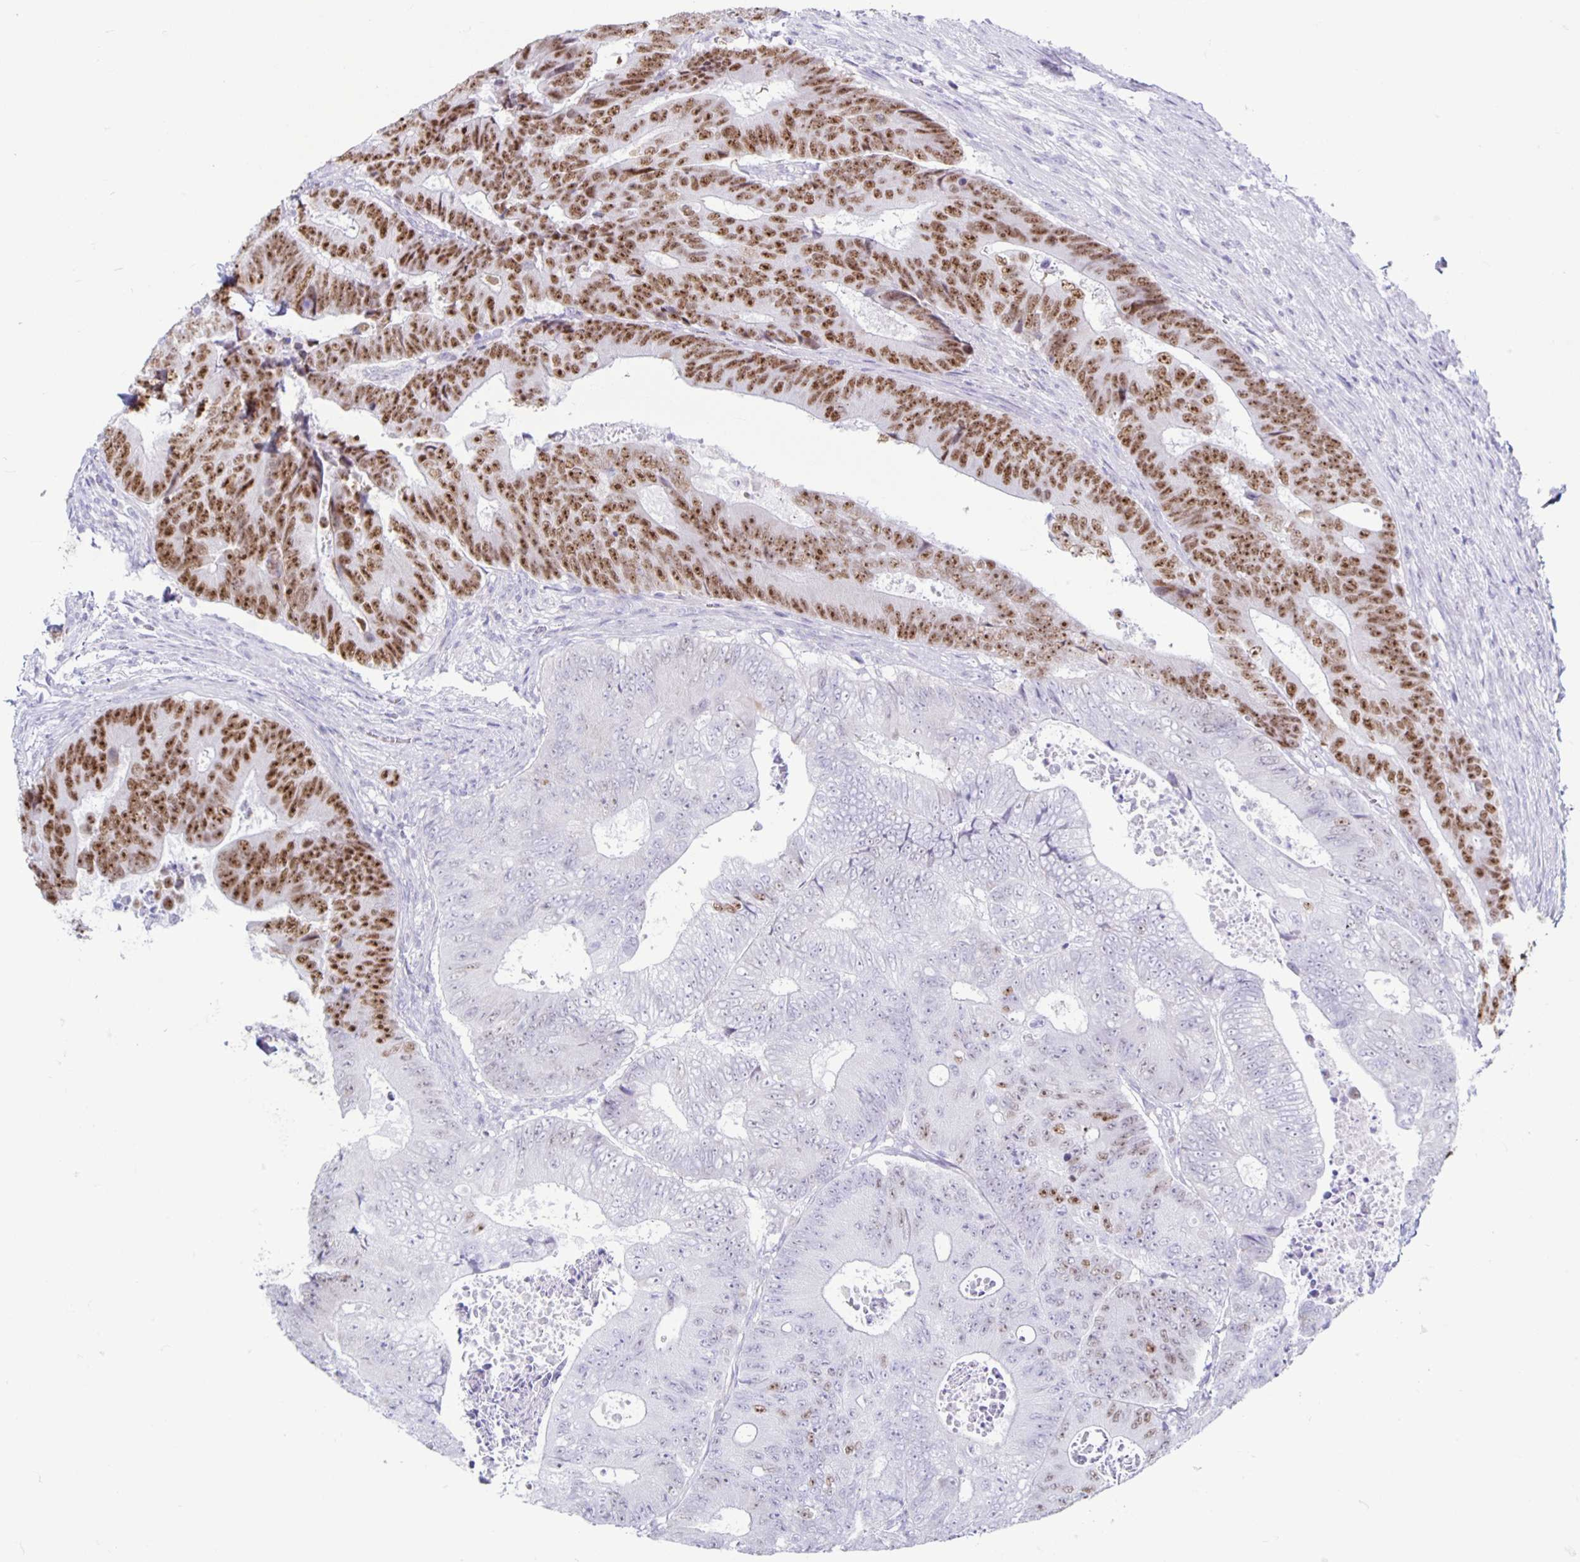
{"staining": {"intensity": "moderate", "quantity": "25%-75%", "location": "nuclear"}, "tissue": "colorectal cancer", "cell_type": "Tumor cells", "image_type": "cancer", "snomed": [{"axis": "morphology", "description": "Adenocarcinoma, NOS"}, {"axis": "topography", "description": "Colon"}], "caption": "This image shows immunohistochemistry (IHC) staining of colorectal adenocarcinoma, with medium moderate nuclear positivity in about 25%-75% of tumor cells.", "gene": "CT45A5", "patient": {"sex": "female", "age": 48}}